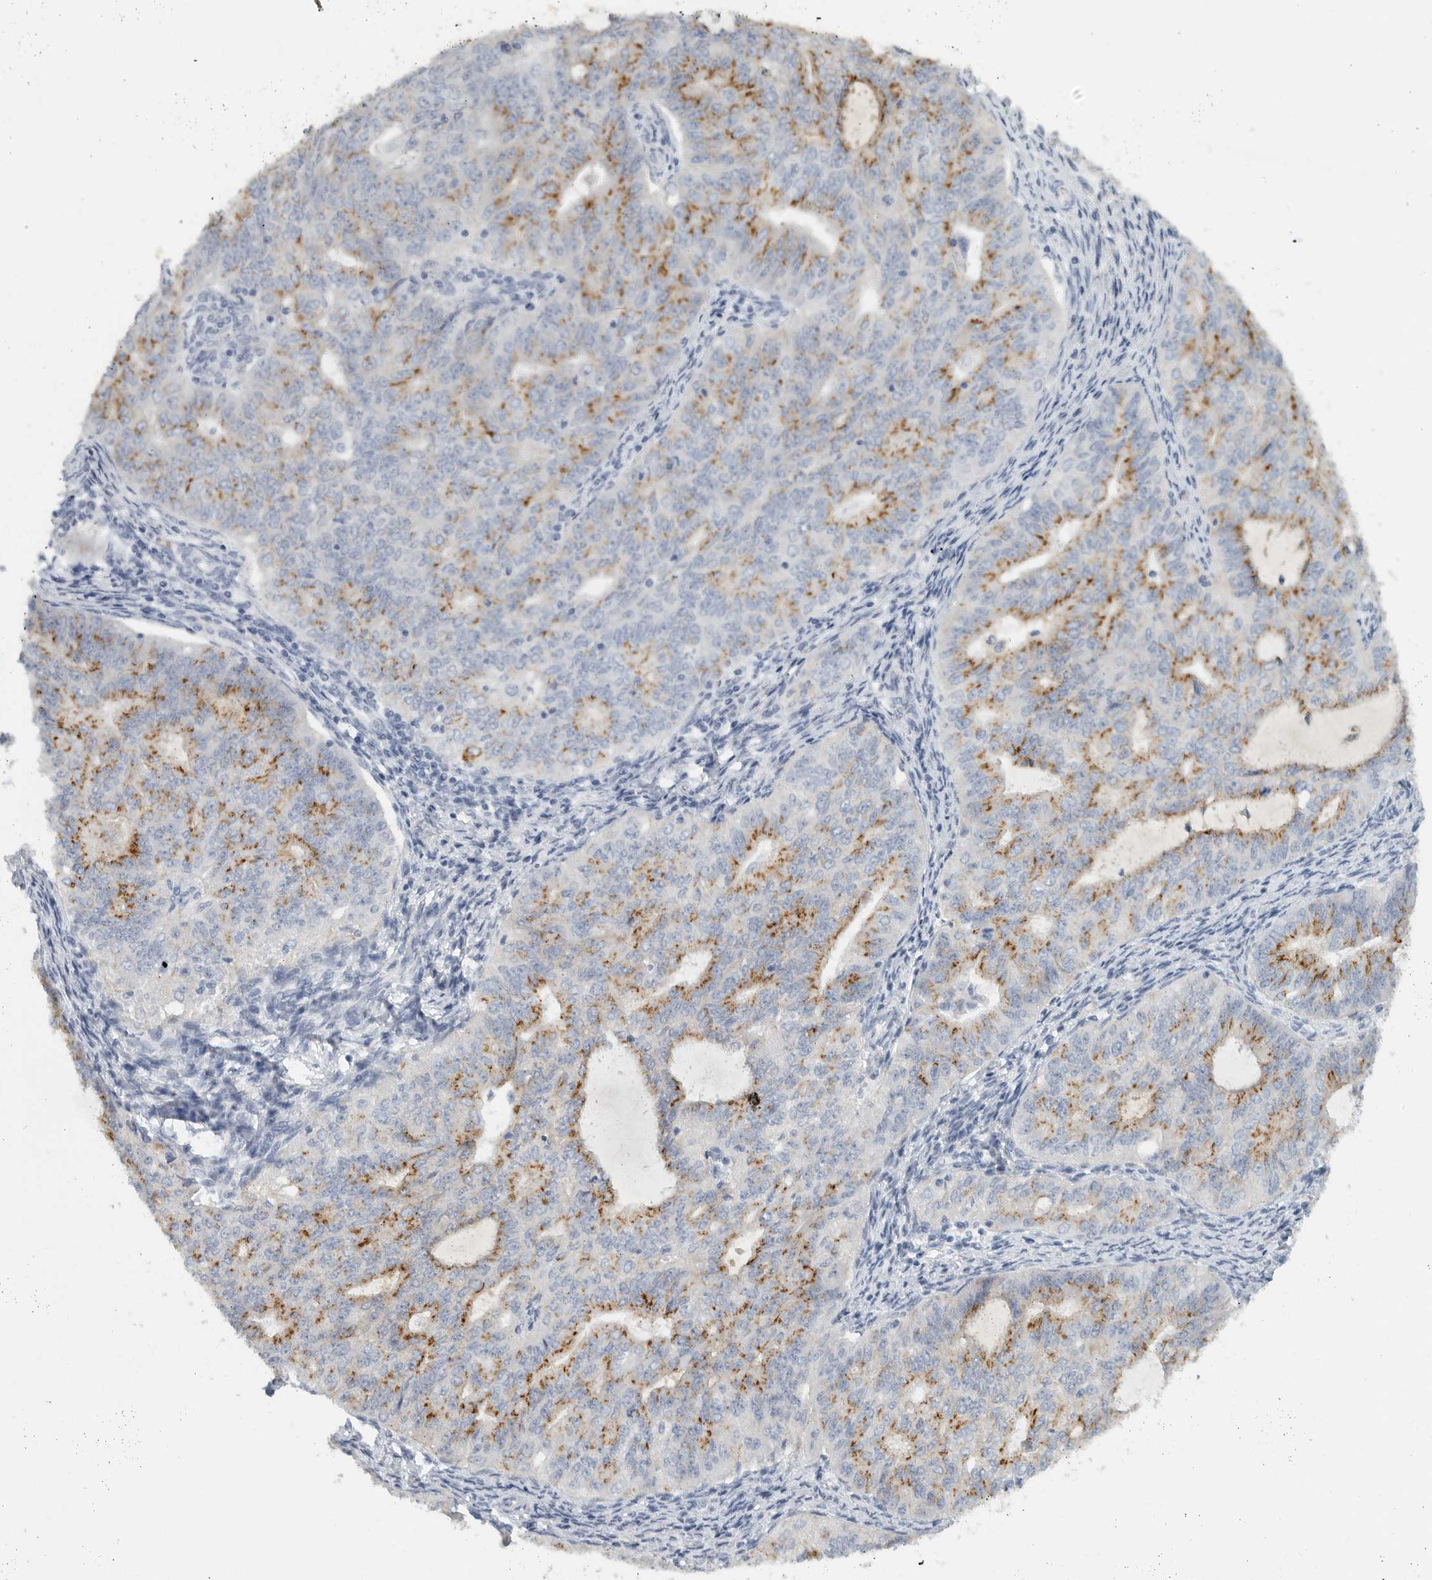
{"staining": {"intensity": "moderate", "quantity": "25%-75%", "location": "cytoplasmic/membranous"}, "tissue": "endometrial cancer", "cell_type": "Tumor cells", "image_type": "cancer", "snomed": [{"axis": "morphology", "description": "Adenocarcinoma, NOS"}, {"axis": "topography", "description": "Endometrium"}], "caption": "Immunohistochemistry (DAB) staining of human endometrial adenocarcinoma shows moderate cytoplasmic/membranous protein staining in about 25%-75% of tumor cells.", "gene": "PAM", "patient": {"sex": "female", "age": 32}}